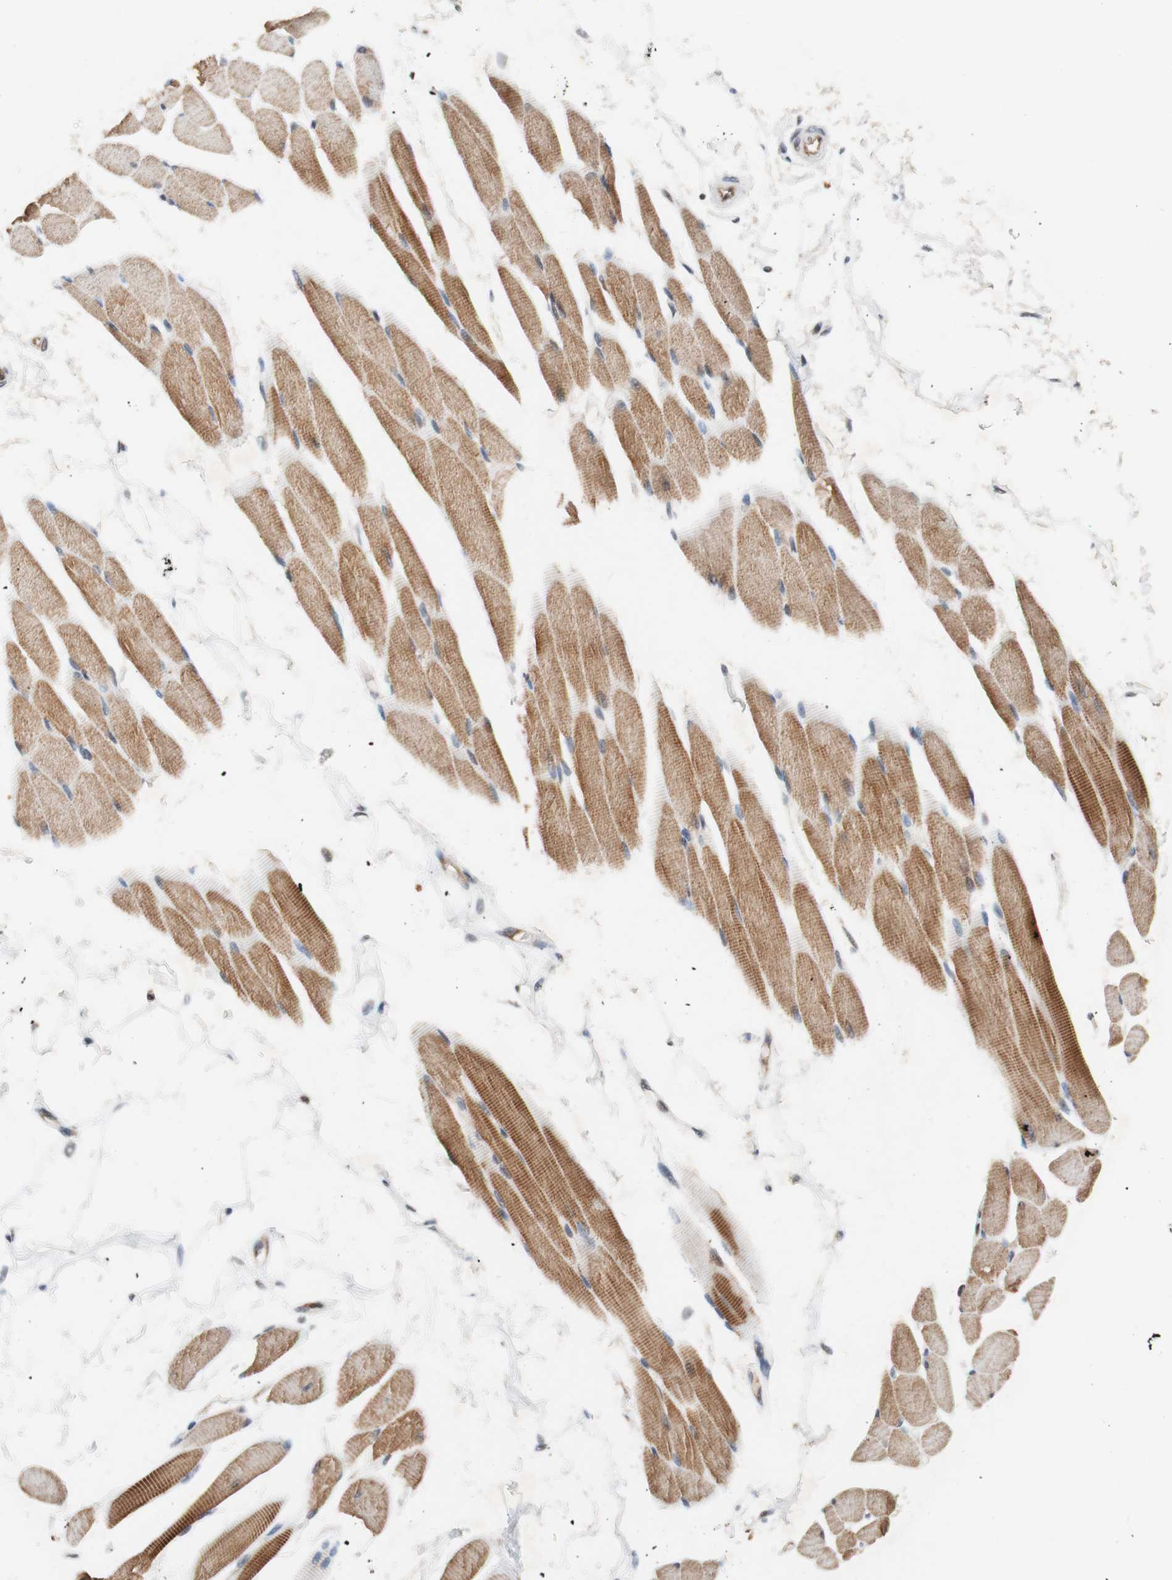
{"staining": {"intensity": "strong", "quantity": ">75%", "location": "cytoplasmic/membranous"}, "tissue": "skeletal muscle", "cell_type": "Myocytes", "image_type": "normal", "snomed": [{"axis": "morphology", "description": "Normal tissue, NOS"}, {"axis": "topography", "description": "Skeletal muscle"}, {"axis": "topography", "description": "Oral tissue"}, {"axis": "topography", "description": "Peripheral nerve tissue"}], "caption": "This is a photomicrograph of immunohistochemistry (IHC) staining of normal skeletal muscle, which shows strong staining in the cytoplasmic/membranous of myocytes.", "gene": "SAP18", "patient": {"sex": "female", "age": 84}}